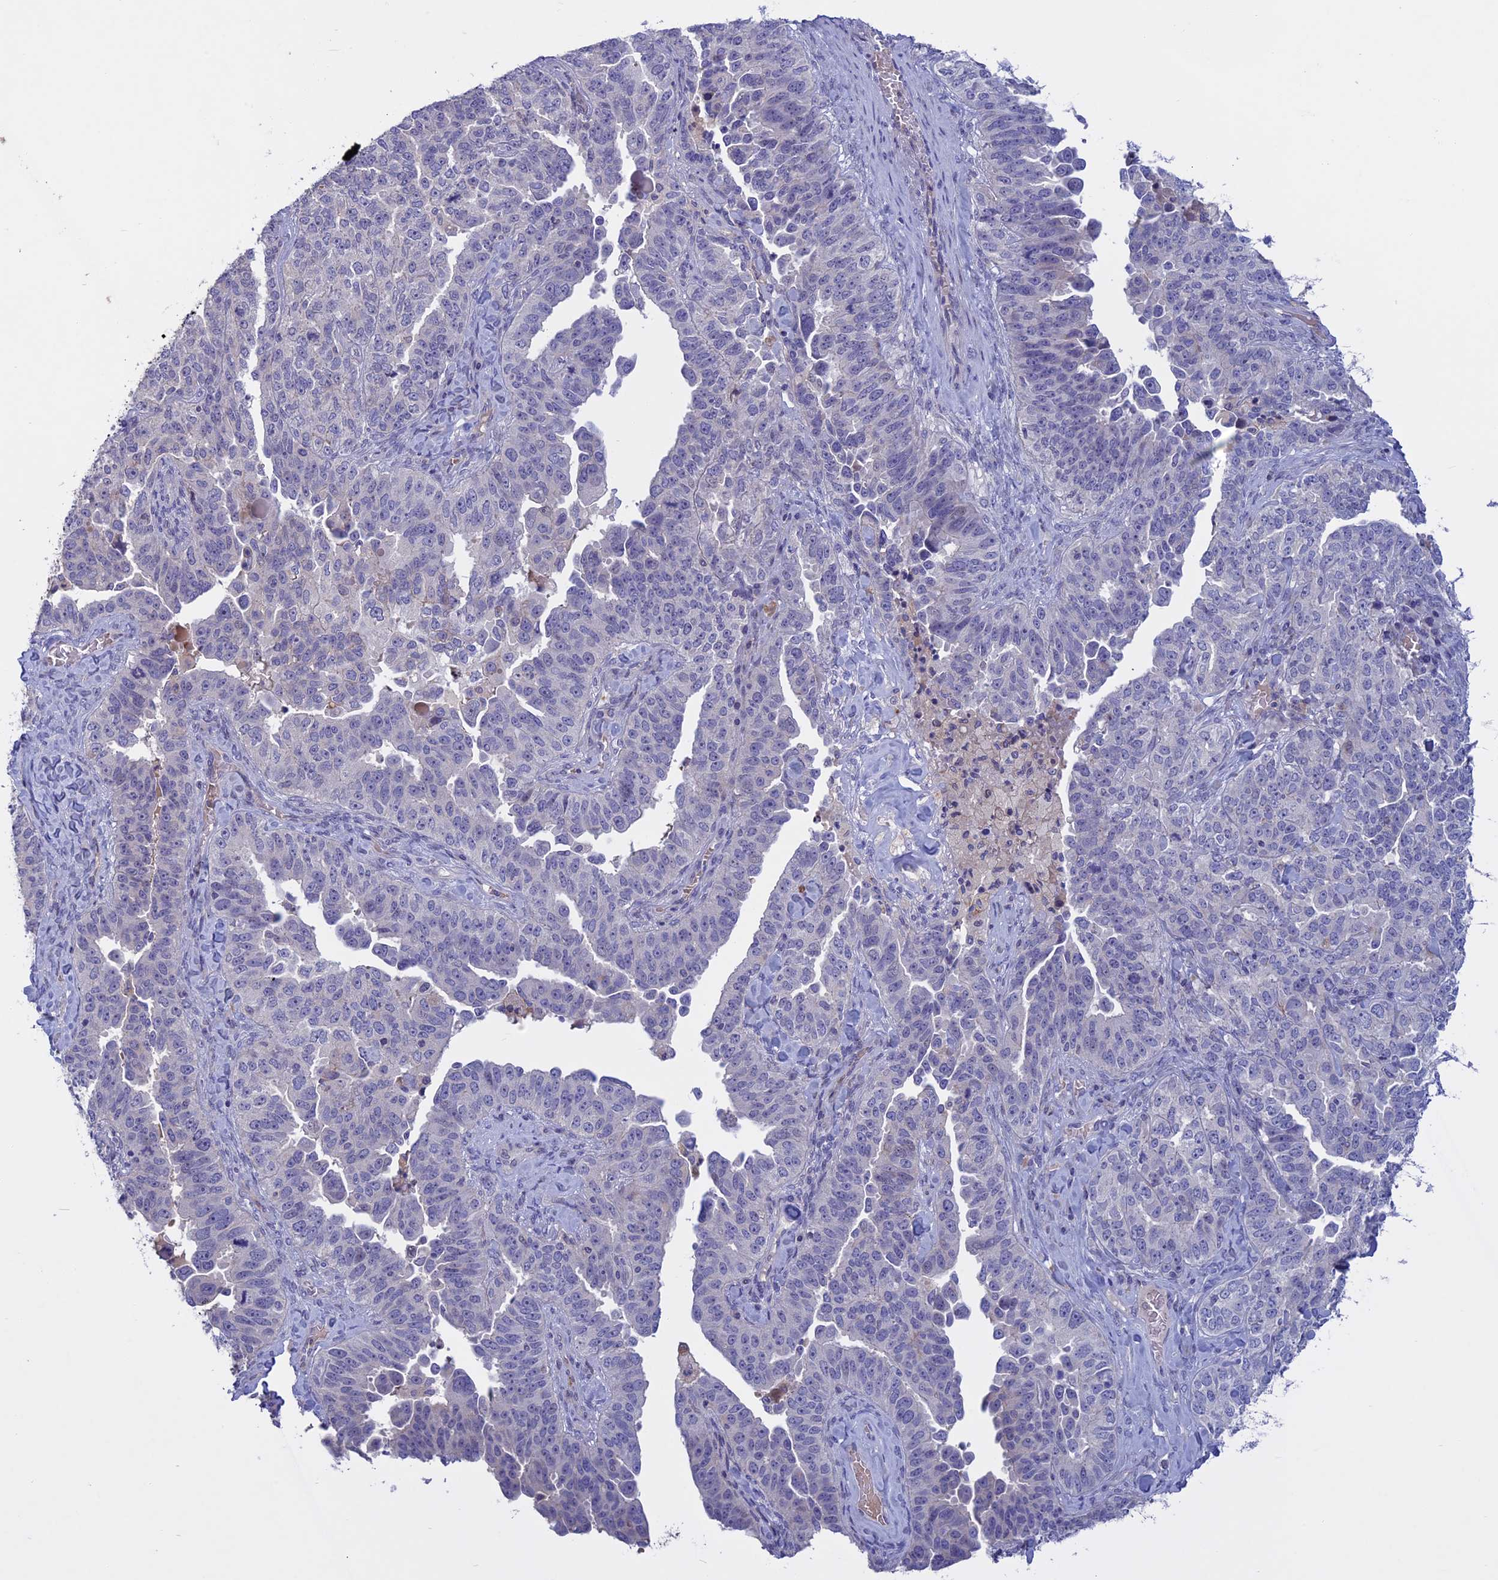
{"staining": {"intensity": "negative", "quantity": "none", "location": "none"}, "tissue": "ovarian cancer", "cell_type": "Tumor cells", "image_type": "cancer", "snomed": [{"axis": "morphology", "description": "Carcinoma, endometroid"}, {"axis": "topography", "description": "Ovary"}], "caption": "There is no significant expression in tumor cells of ovarian cancer (endometroid carcinoma).", "gene": "SLC2A6", "patient": {"sex": "female", "age": 62}}